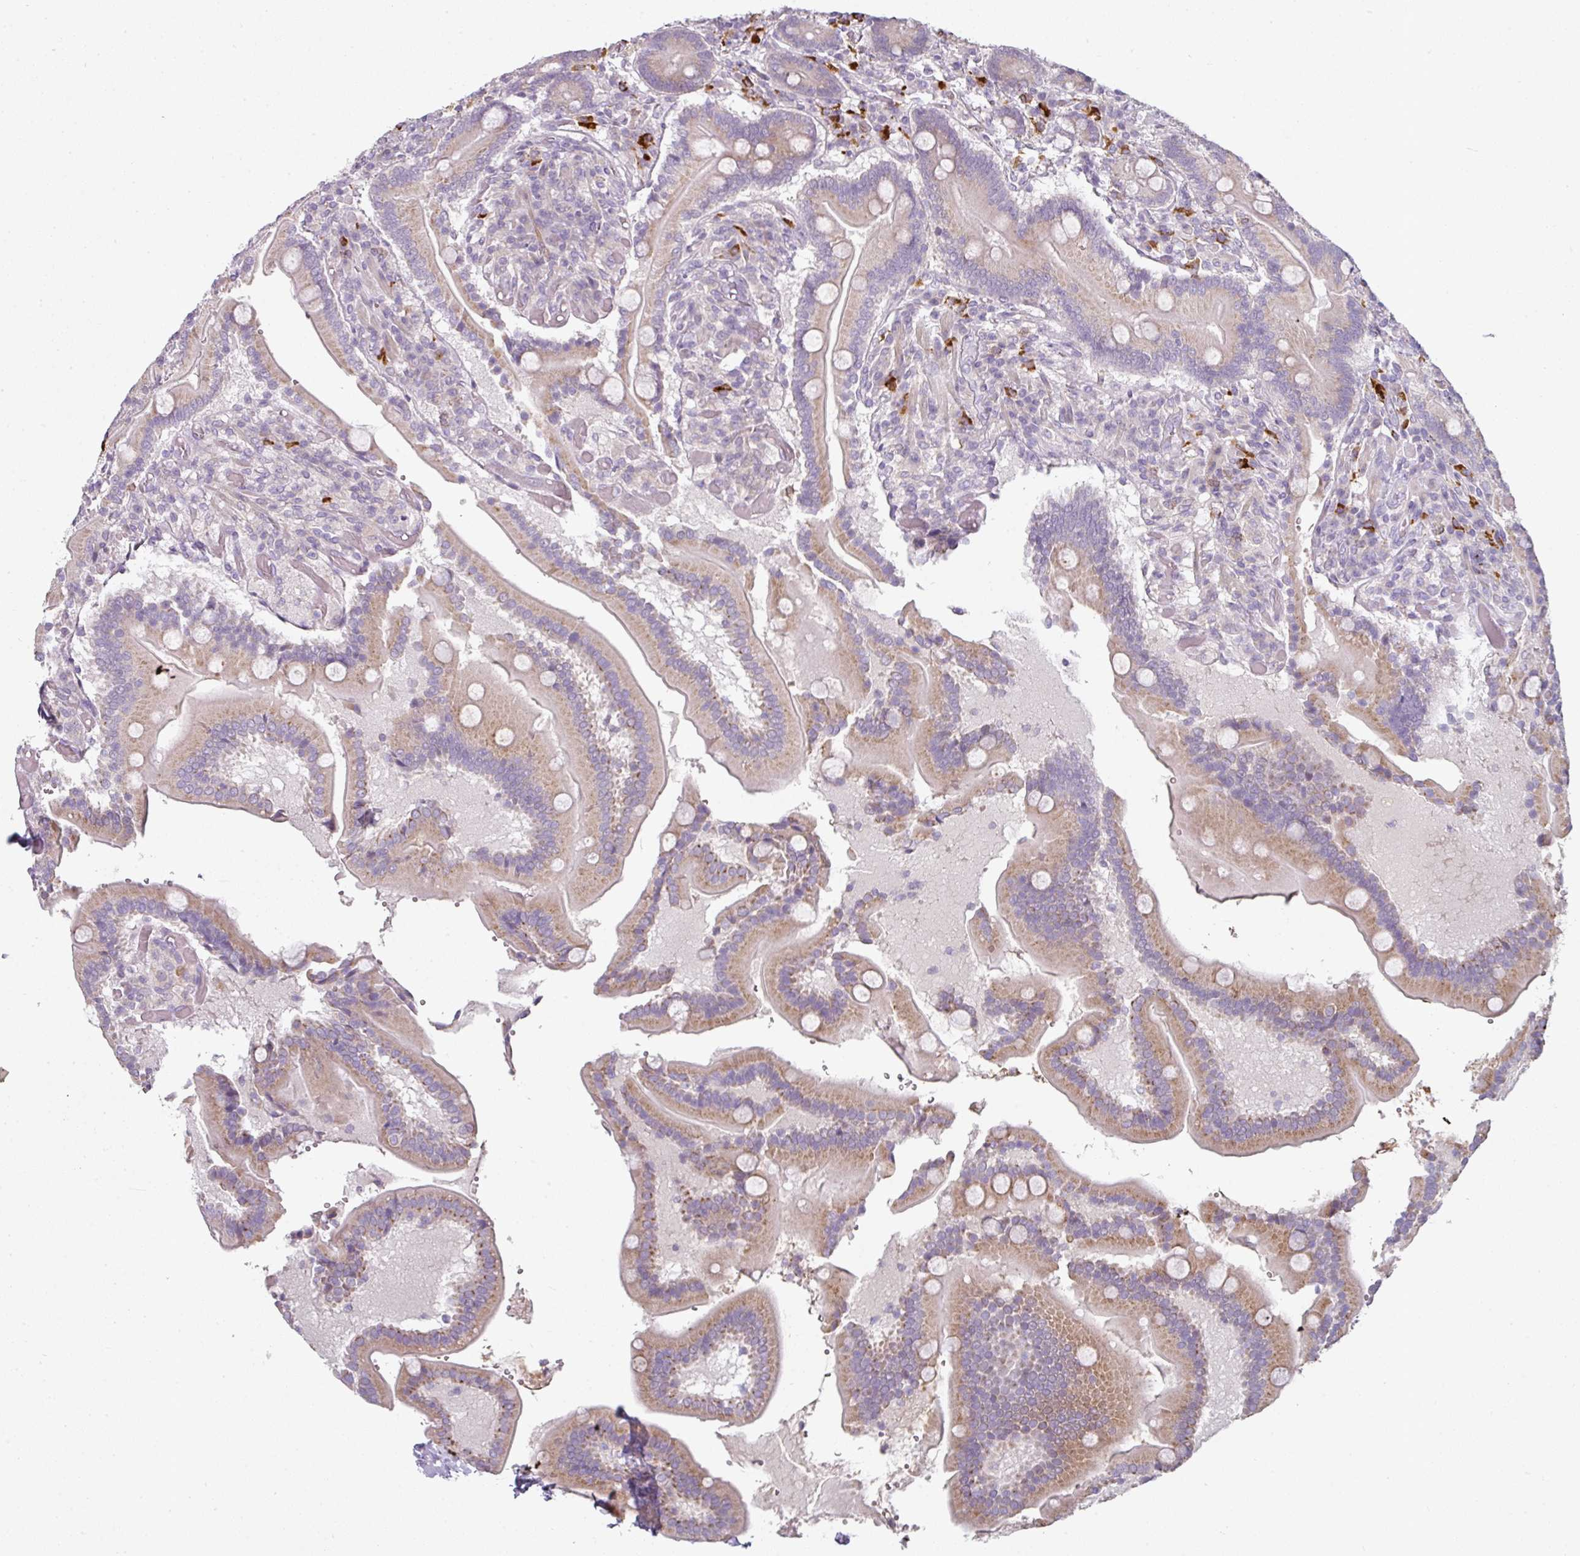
{"staining": {"intensity": "moderate", "quantity": "25%-75%", "location": "cytoplasmic/membranous"}, "tissue": "duodenum", "cell_type": "Glandular cells", "image_type": "normal", "snomed": [{"axis": "morphology", "description": "Normal tissue, NOS"}, {"axis": "topography", "description": "Duodenum"}], "caption": "About 25%-75% of glandular cells in benign duodenum exhibit moderate cytoplasmic/membranous protein expression as visualized by brown immunohistochemical staining.", "gene": "FHAD1", "patient": {"sex": "female", "age": 62}}